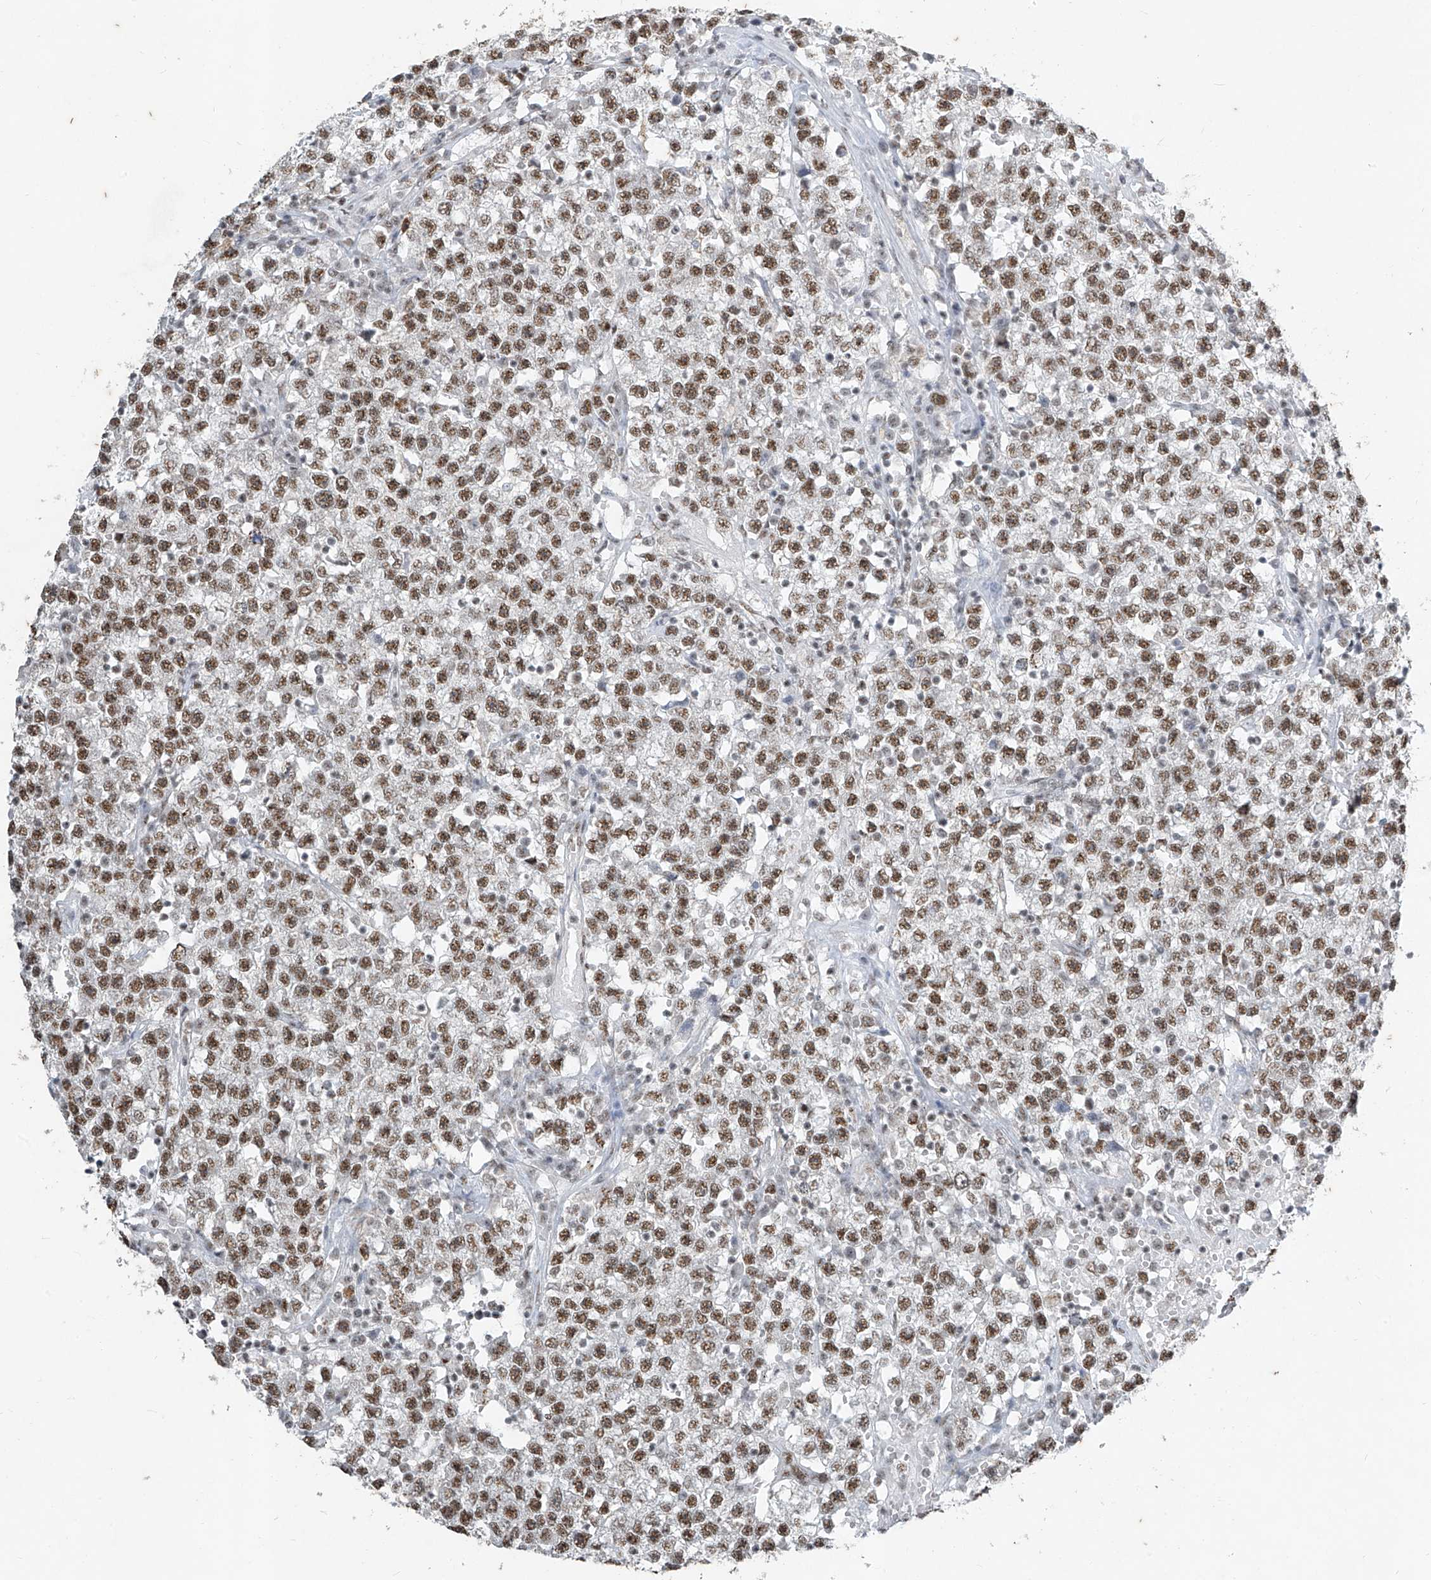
{"staining": {"intensity": "moderate", "quantity": ">75%", "location": "nuclear"}, "tissue": "testis cancer", "cell_type": "Tumor cells", "image_type": "cancer", "snomed": [{"axis": "morphology", "description": "Seminoma, NOS"}, {"axis": "topography", "description": "Testis"}], "caption": "Immunohistochemistry (IHC) staining of testis seminoma, which displays medium levels of moderate nuclear expression in approximately >75% of tumor cells indicating moderate nuclear protein expression. The staining was performed using DAB (3,3'-diaminobenzidine) (brown) for protein detection and nuclei were counterstained in hematoxylin (blue).", "gene": "TFEC", "patient": {"sex": "male", "age": 22}}